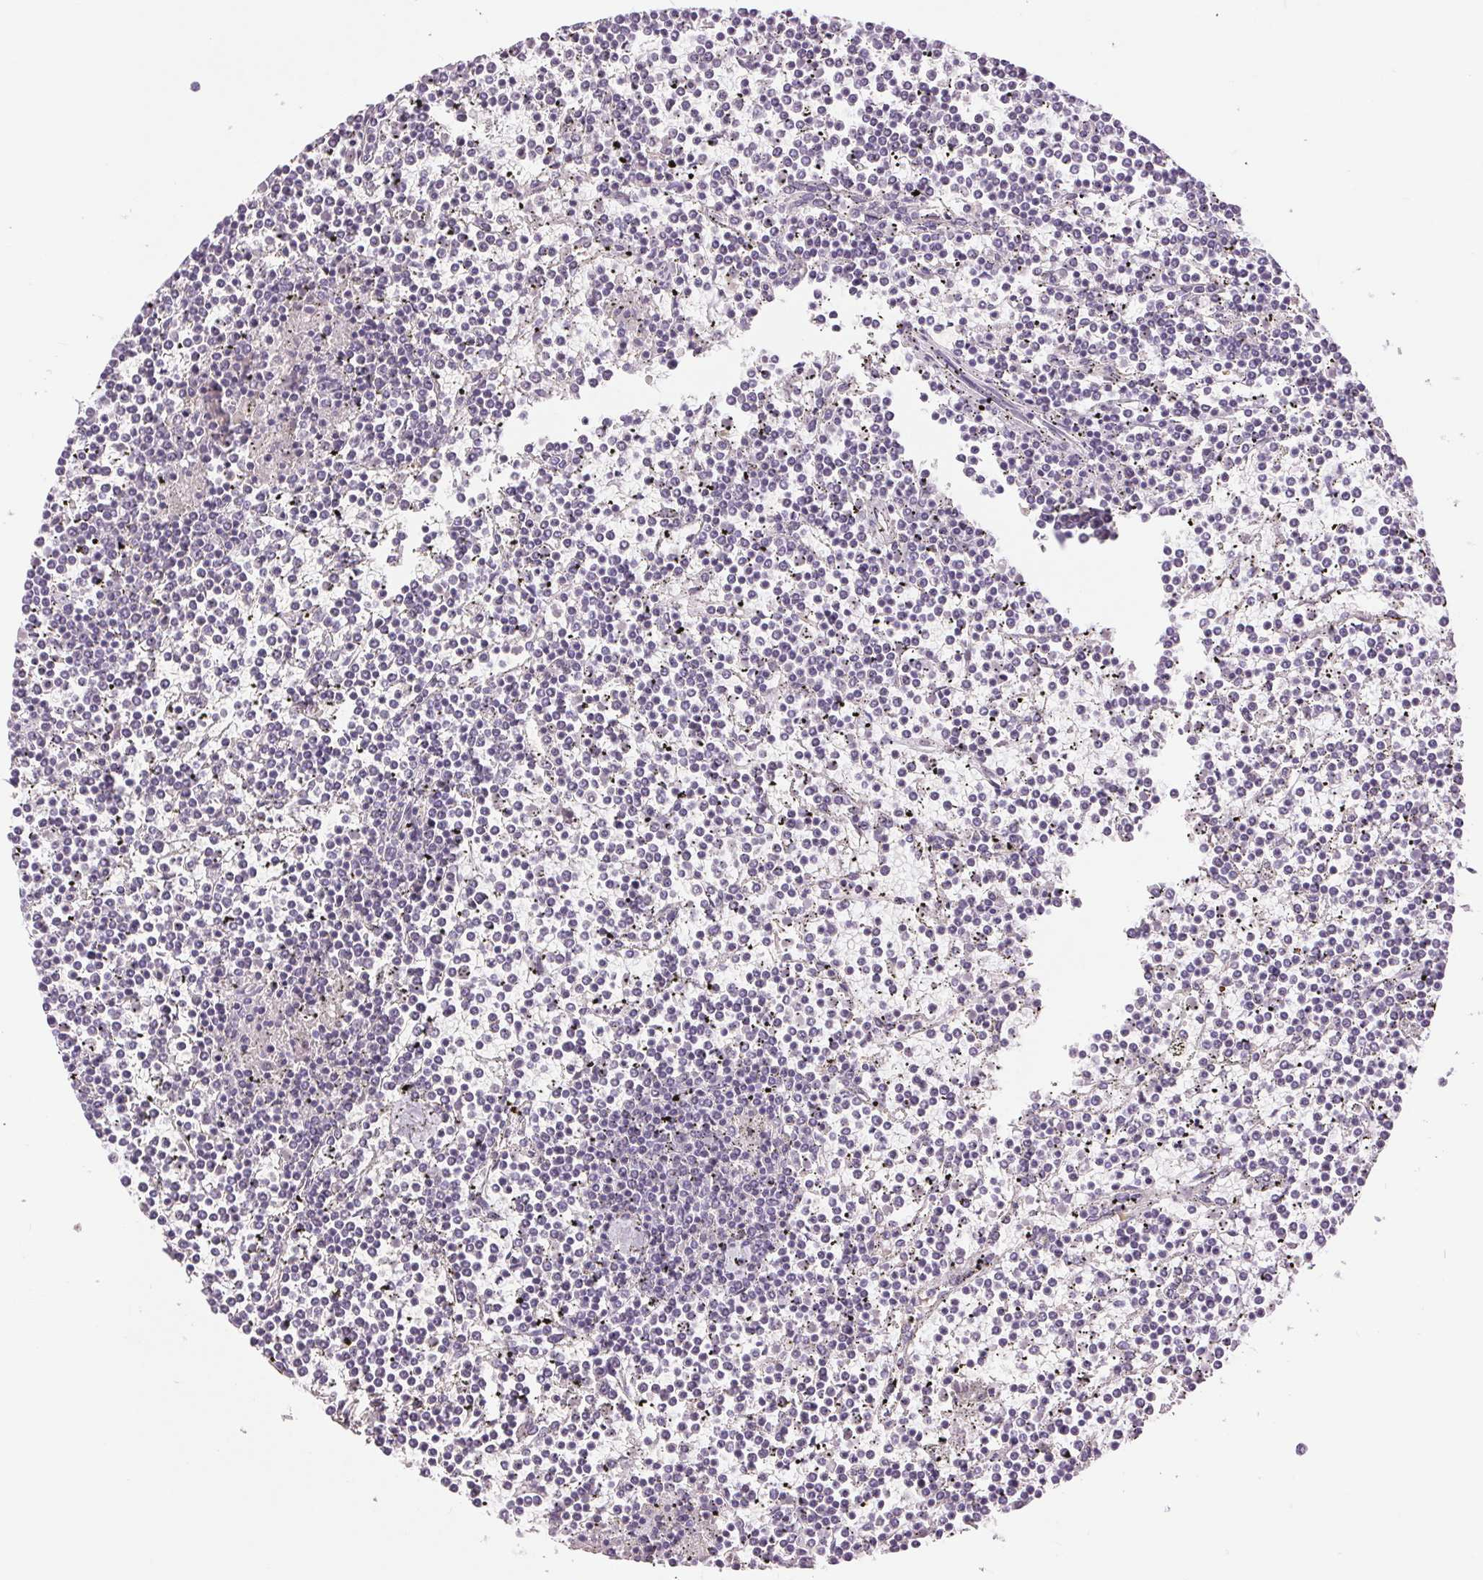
{"staining": {"intensity": "negative", "quantity": "none", "location": "none"}, "tissue": "lymphoma", "cell_type": "Tumor cells", "image_type": "cancer", "snomed": [{"axis": "morphology", "description": "Malignant lymphoma, non-Hodgkin's type, Low grade"}, {"axis": "topography", "description": "Spleen"}], "caption": "Malignant lymphoma, non-Hodgkin's type (low-grade) was stained to show a protein in brown. There is no significant expression in tumor cells.", "gene": "FXYD4", "patient": {"sex": "female", "age": 19}}